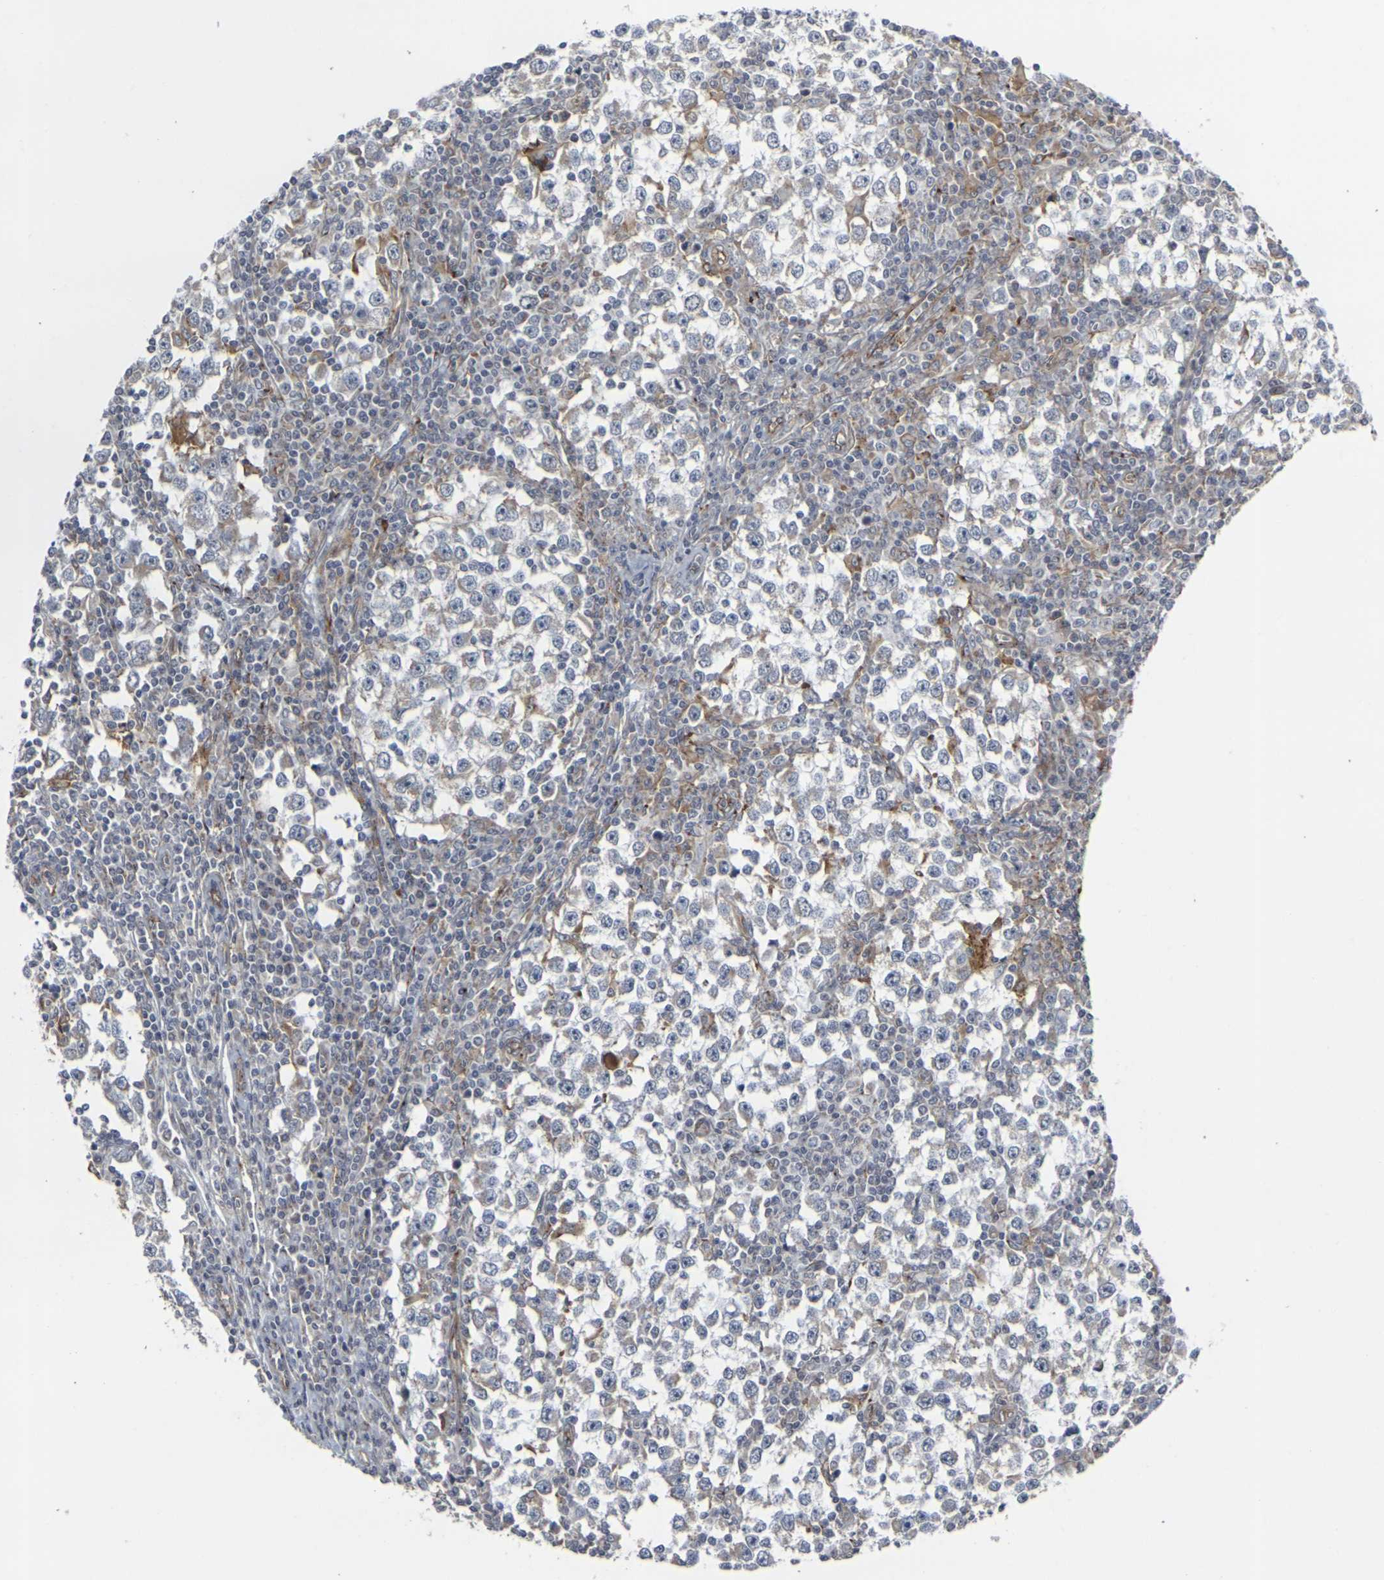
{"staining": {"intensity": "weak", "quantity": "<25%", "location": "cytoplasmic/membranous"}, "tissue": "testis cancer", "cell_type": "Tumor cells", "image_type": "cancer", "snomed": [{"axis": "morphology", "description": "Seminoma, NOS"}, {"axis": "topography", "description": "Testis"}], "caption": "DAB immunohistochemical staining of human testis cancer (seminoma) reveals no significant expression in tumor cells. (Brightfield microscopy of DAB (3,3'-diaminobenzidine) IHC at high magnification).", "gene": "MYOF", "patient": {"sex": "male", "age": 65}}